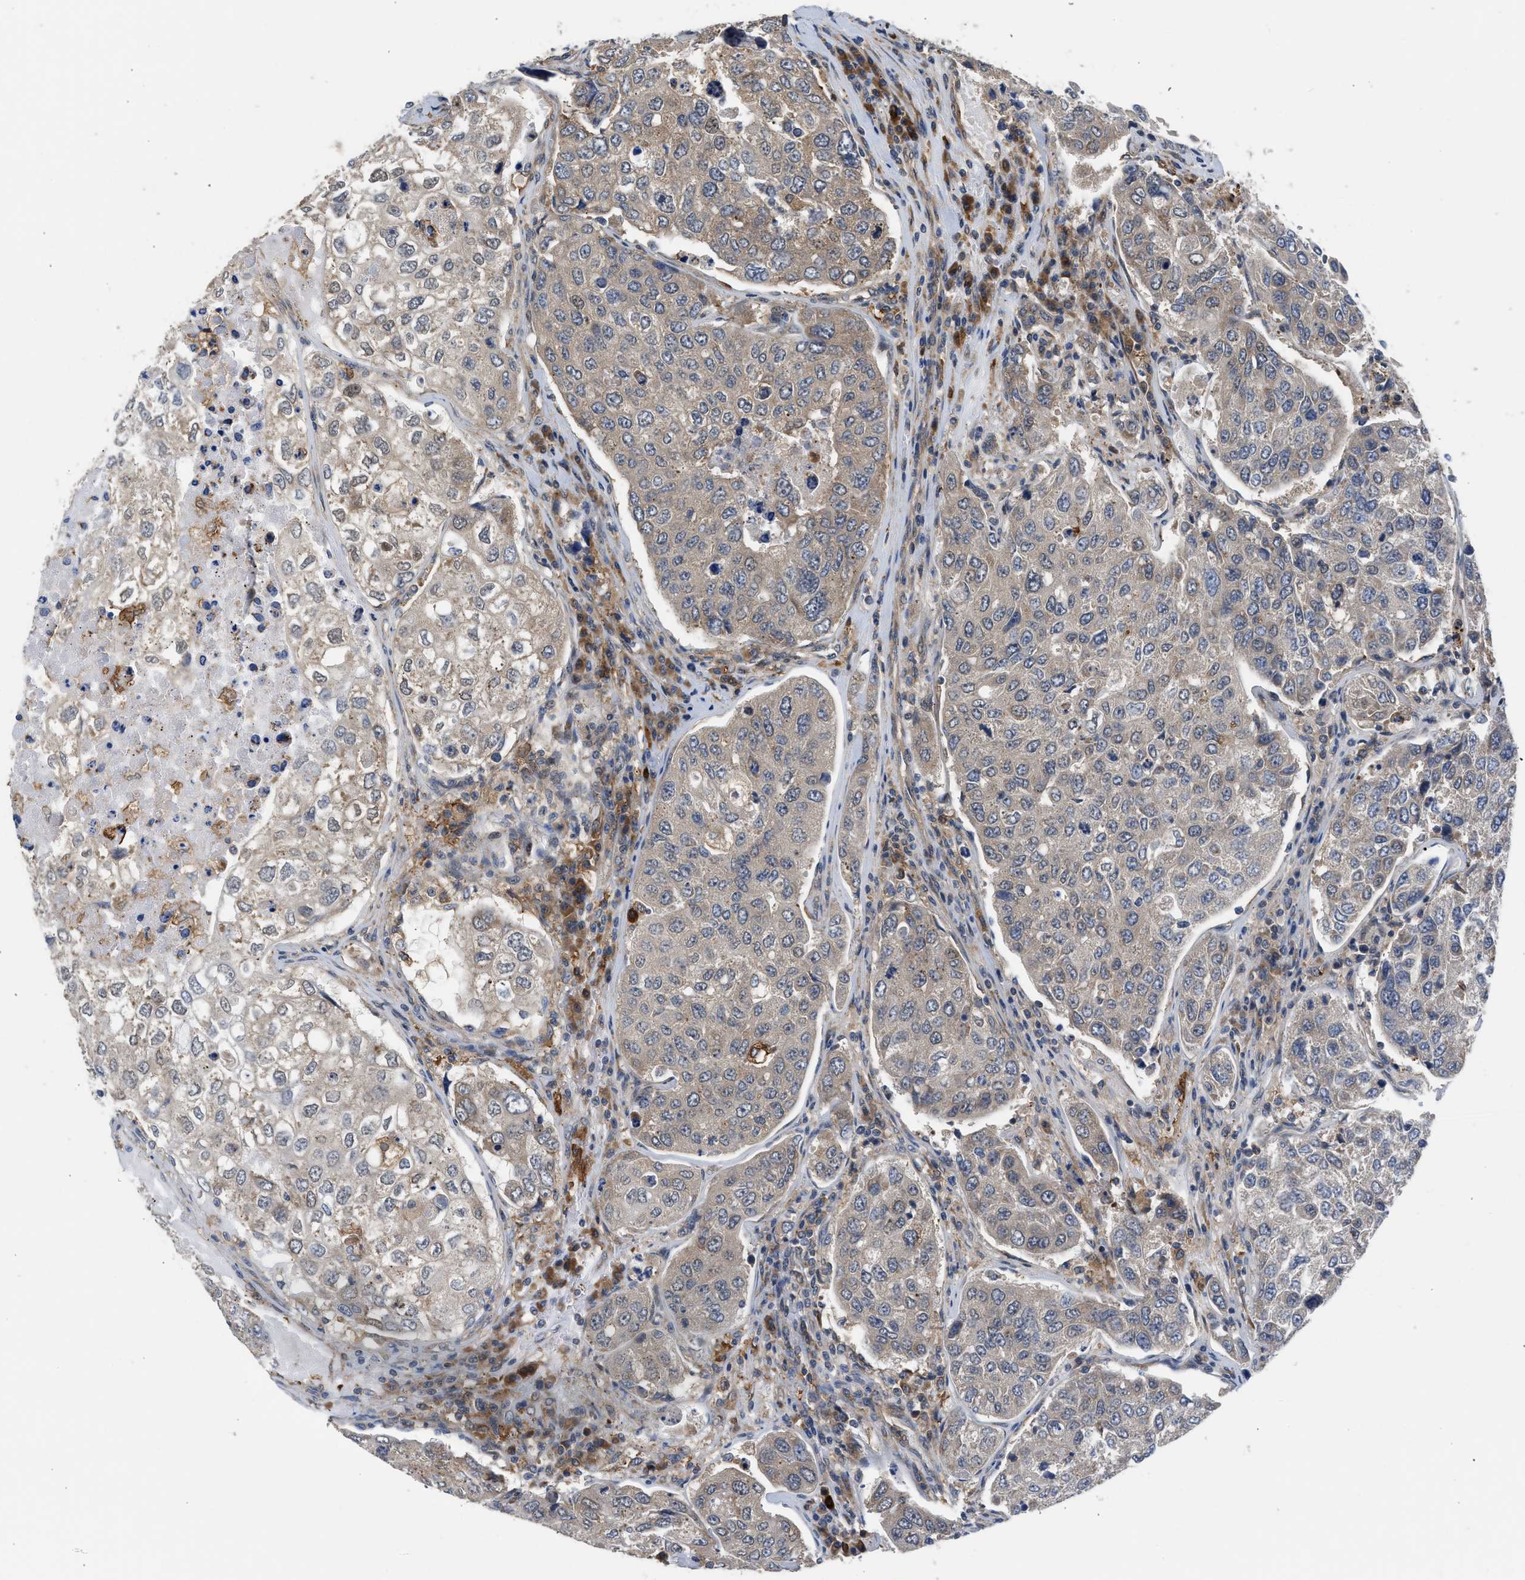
{"staining": {"intensity": "moderate", "quantity": "25%-75%", "location": "cytoplasmic/membranous"}, "tissue": "urothelial cancer", "cell_type": "Tumor cells", "image_type": "cancer", "snomed": [{"axis": "morphology", "description": "Urothelial carcinoma, High grade"}, {"axis": "topography", "description": "Lymph node"}, {"axis": "topography", "description": "Urinary bladder"}], "caption": "Immunohistochemical staining of human high-grade urothelial carcinoma reveals medium levels of moderate cytoplasmic/membranous positivity in about 25%-75% of tumor cells.", "gene": "POLG2", "patient": {"sex": "male", "age": 51}}